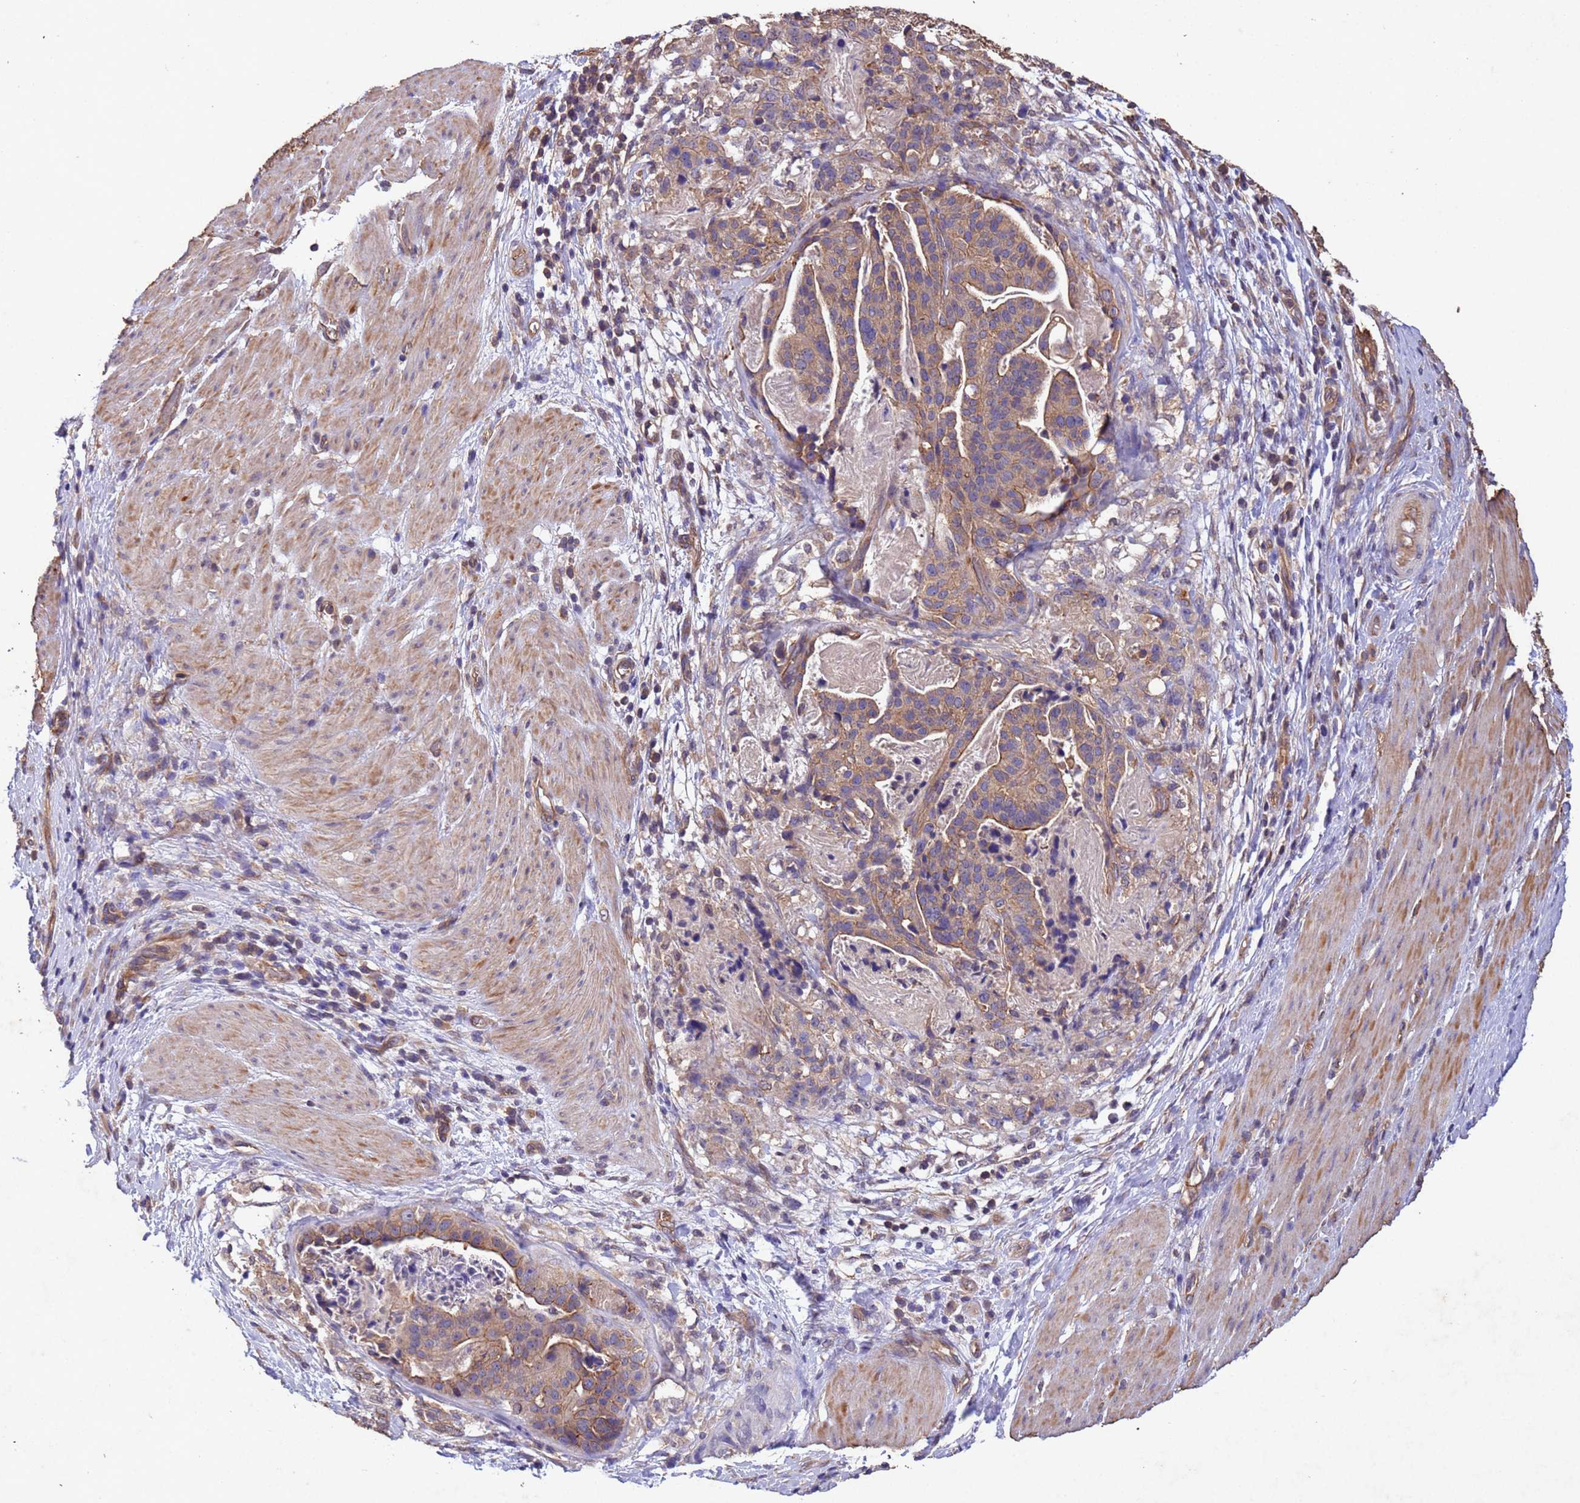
{"staining": {"intensity": "moderate", "quantity": ">75%", "location": "cytoplasmic/membranous"}, "tissue": "stomach cancer", "cell_type": "Tumor cells", "image_type": "cancer", "snomed": [{"axis": "morphology", "description": "Adenocarcinoma, NOS"}, {"axis": "topography", "description": "Stomach"}], "caption": "Stomach cancer (adenocarcinoma) stained with a protein marker reveals moderate staining in tumor cells.", "gene": "MTX3", "patient": {"sex": "male", "age": 48}}